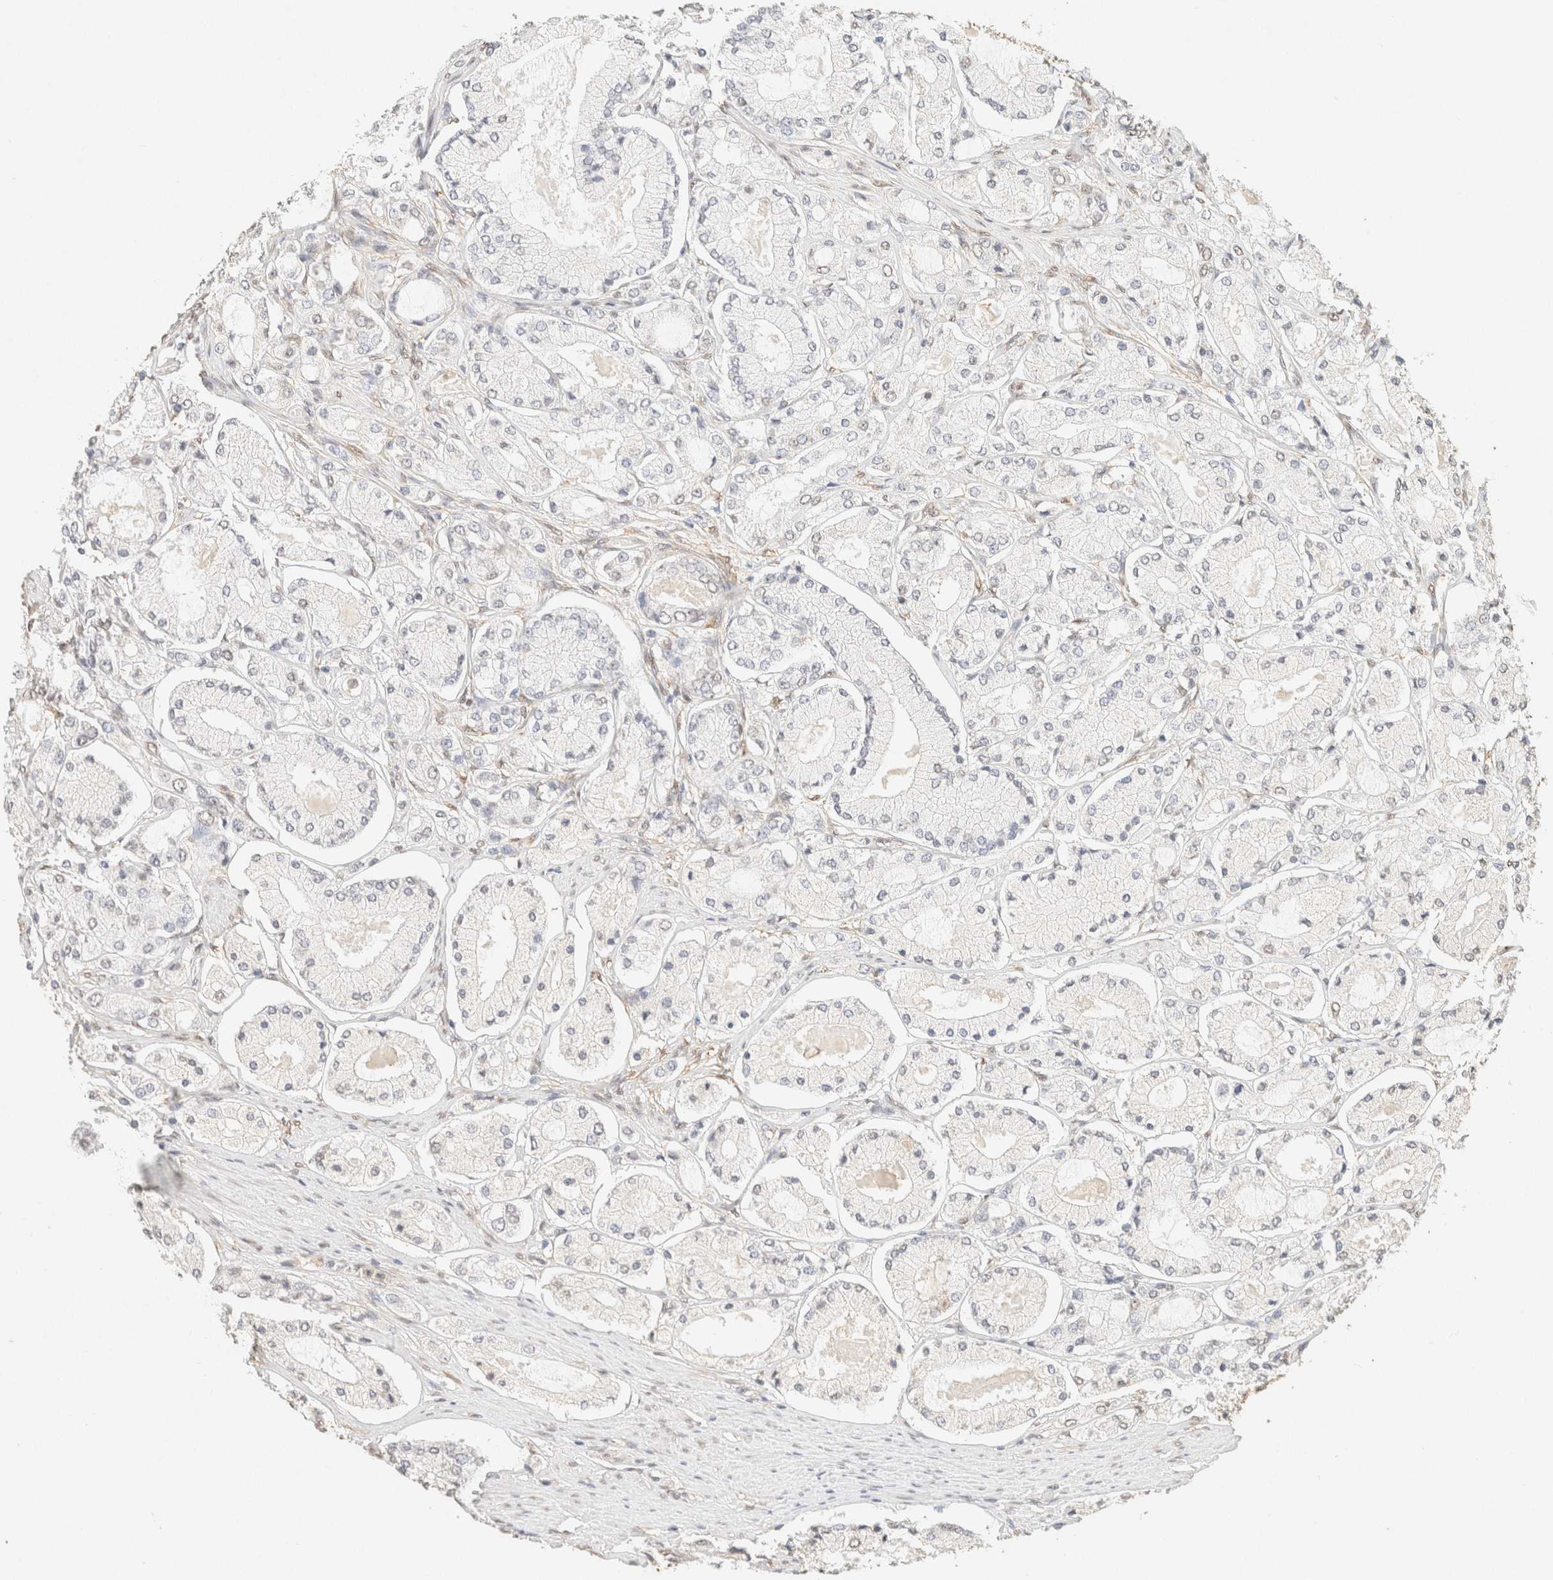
{"staining": {"intensity": "negative", "quantity": "none", "location": "none"}, "tissue": "prostate cancer", "cell_type": "Tumor cells", "image_type": "cancer", "snomed": [{"axis": "morphology", "description": "Adenocarcinoma, High grade"}, {"axis": "topography", "description": "Prostate"}], "caption": "High power microscopy histopathology image of an IHC micrograph of prostate cancer (high-grade adenocarcinoma), revealing no significant staining in tumor cells.", "gene": "S100A13", "patient": {"sex": "male", "age": 65}}